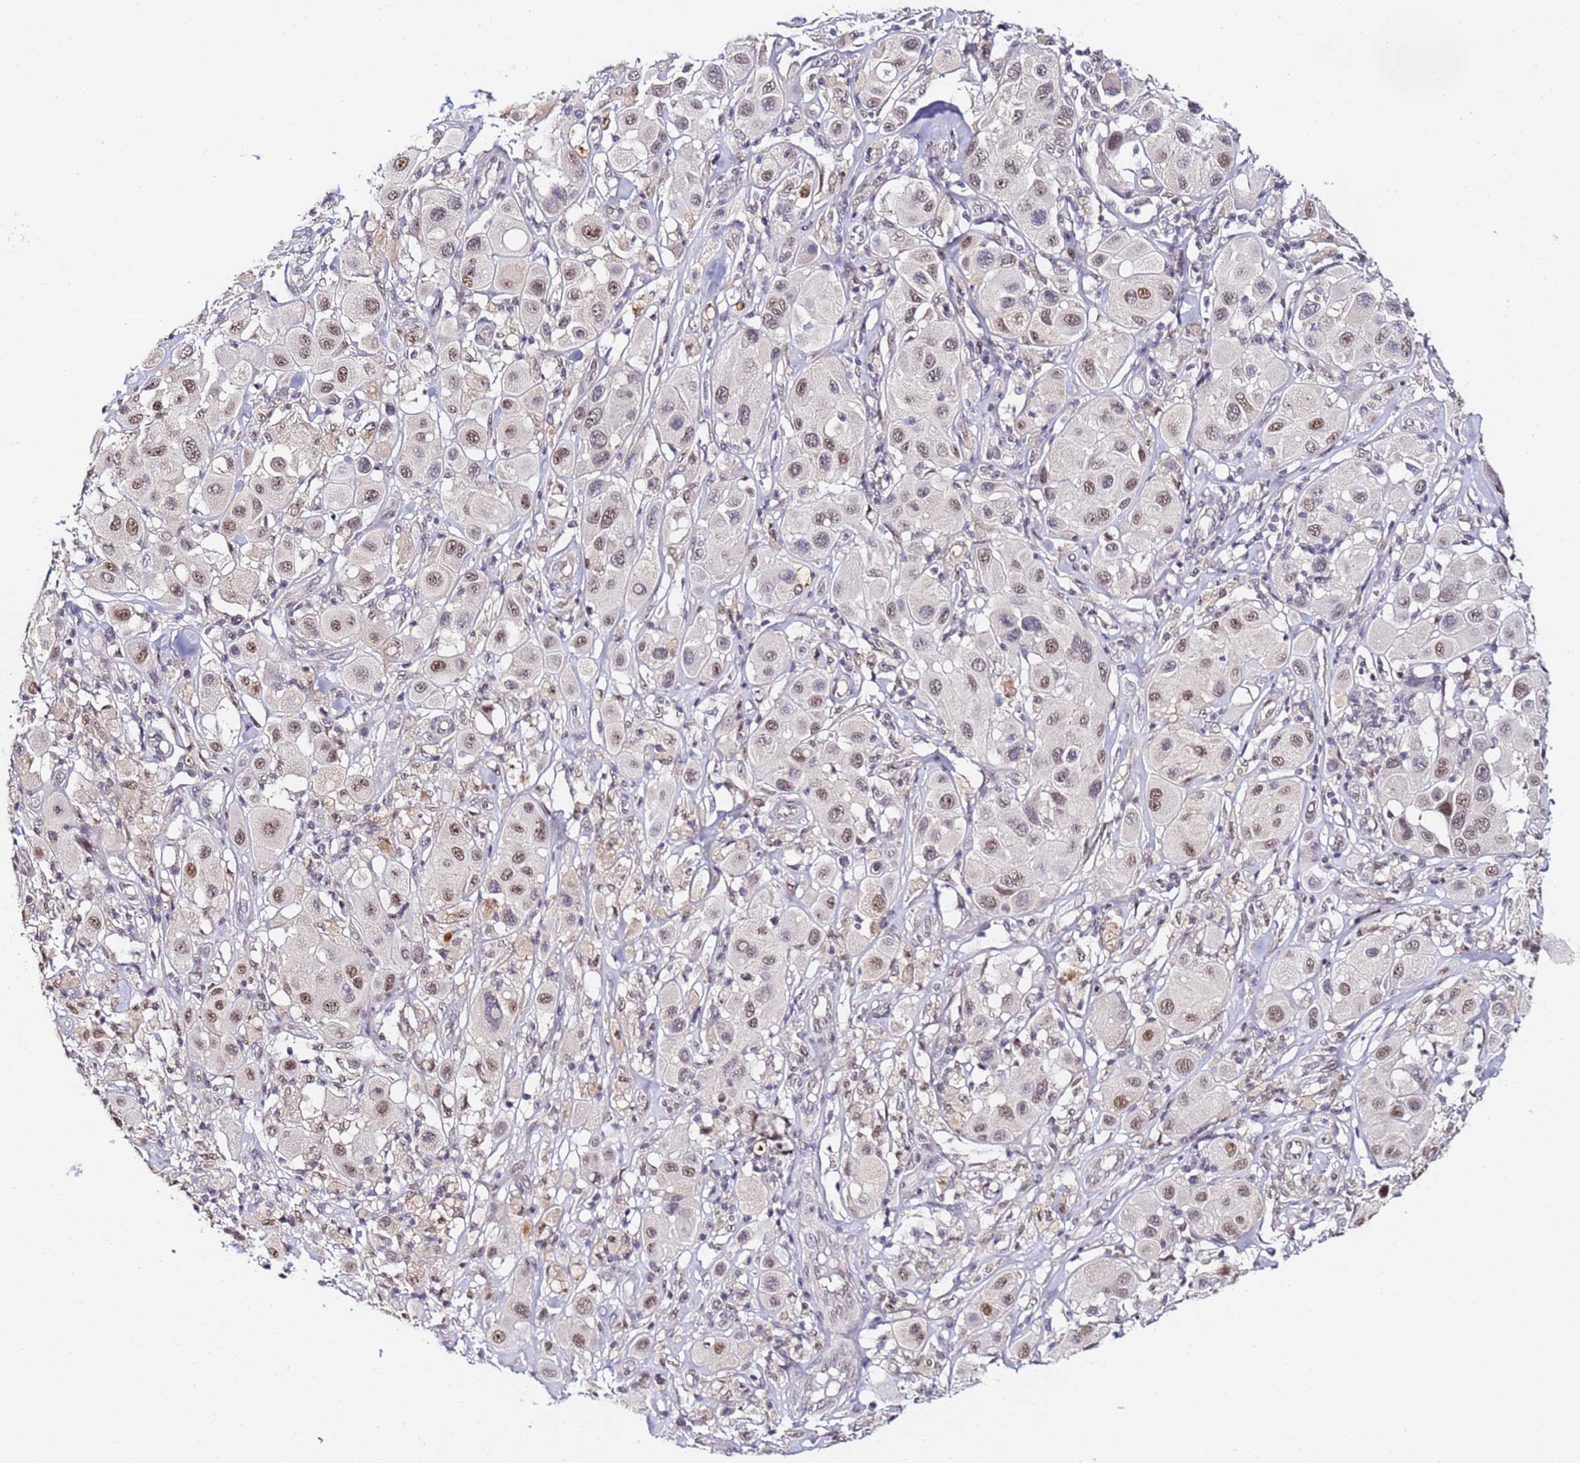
{"staining": {"intensity": "moderate", "quantity": "25%-75%", "location": "nuclear"}, "tissue": "melanoma", "cell_type": "Tumor cells", "image_type": "cancer", "snomed": [{"axis": "morphology", "description": "Malignant melanoma, Metastatic site"}, {"axis": "topography", "description": "Skin"}], "caption": "Immunohistochemical staining of human malignant melanoma (metastatic site) demonstrates moderate nuclear protein expression in about 25%-75% of tumor cells. The protein is shown in brown color, while the nuclei are stained blue.", "gene": "LSM3", "patient": {"sex": "male", "age": 41}}